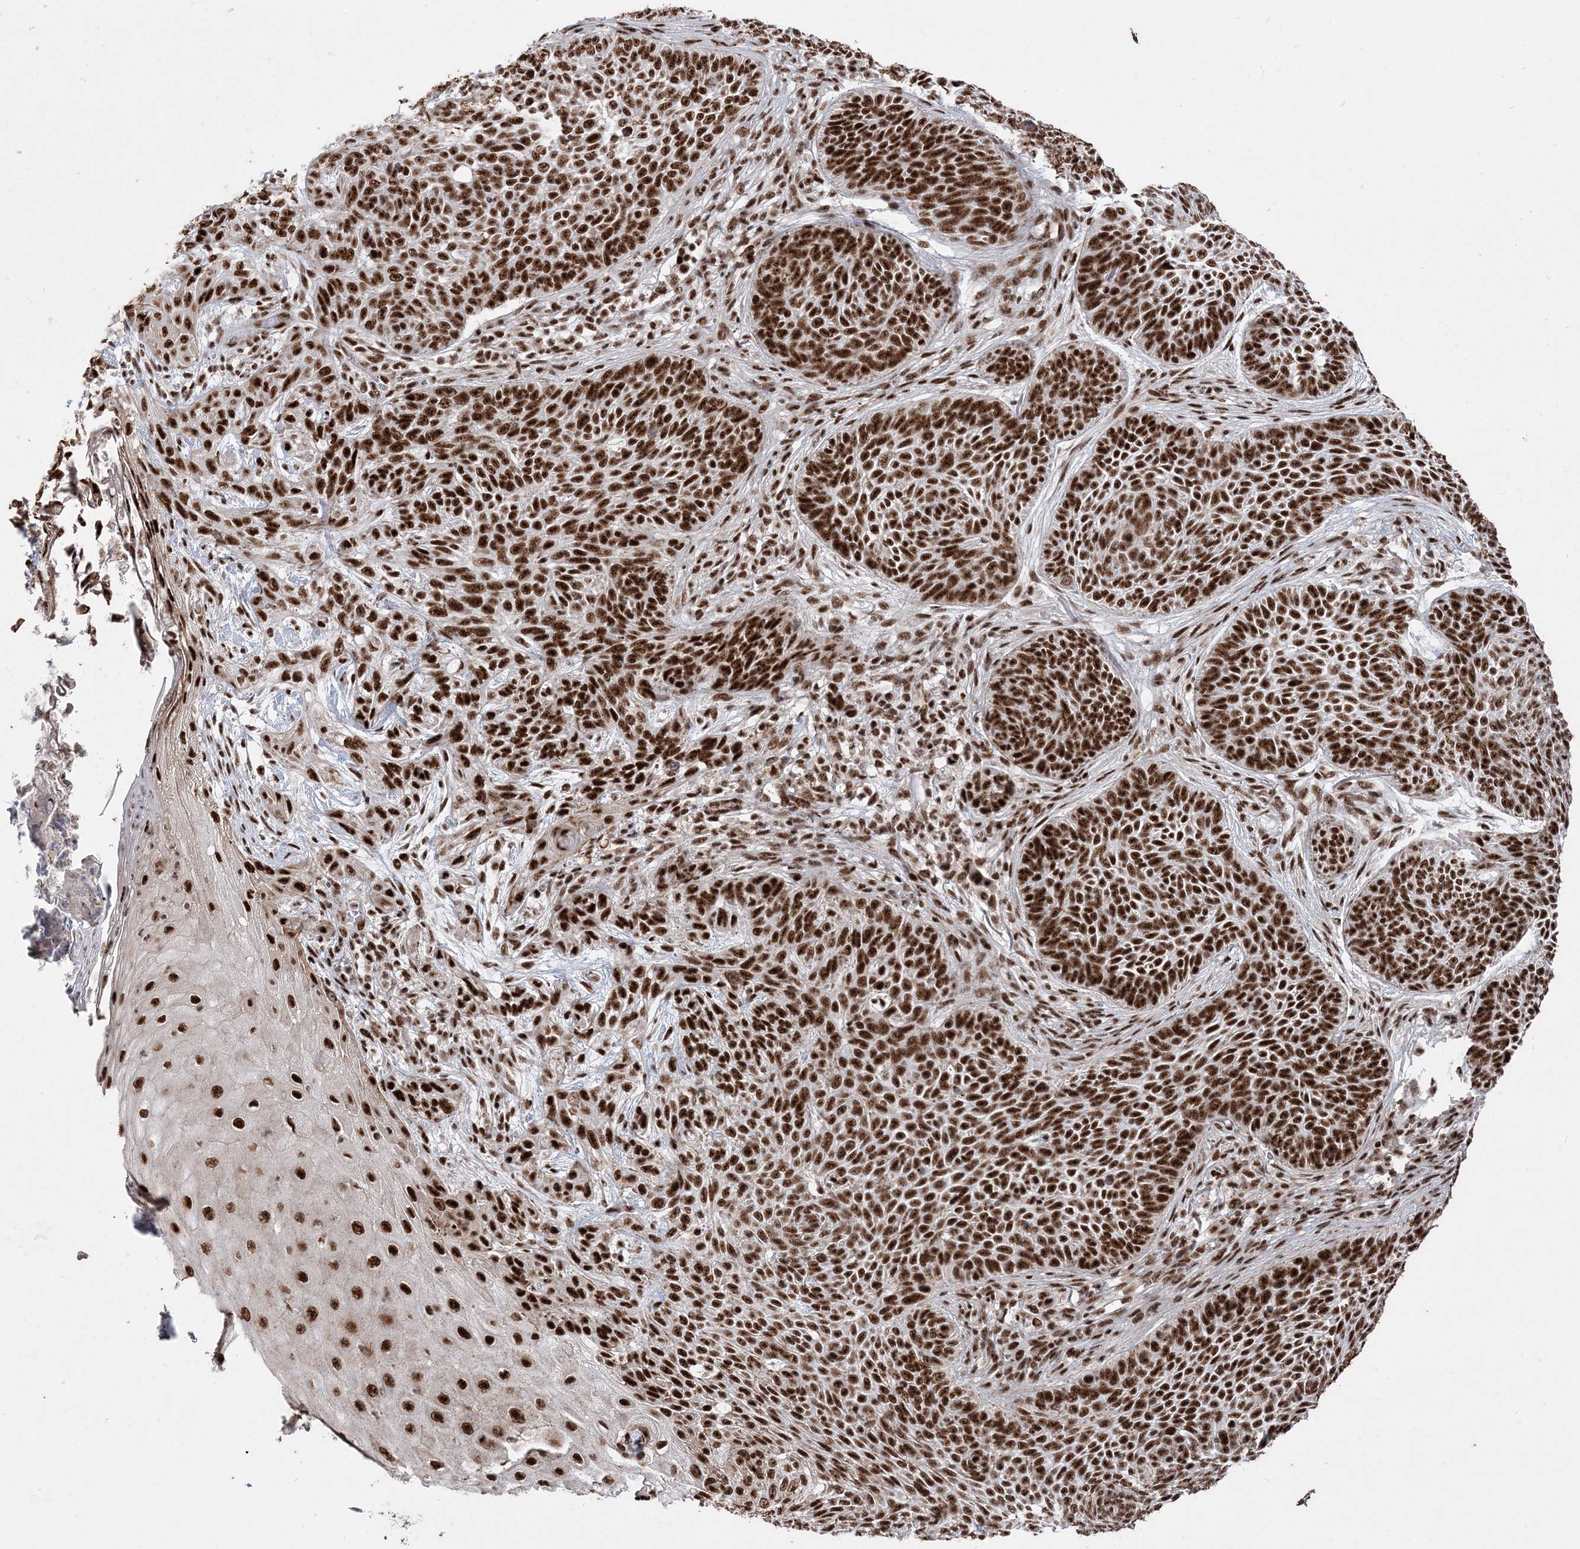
{"staining": {"intensity": "strong", "quantity": ">75%", "location": "nuclear"}, "tissue": "skin cancer", "cell_type": "Tumor cells", "image_type": "cancer", "snomed": [{"axis": "morphology", "description": "Basal cell carcinoma"}, {"axis": "topography", "description": "Skin"}], "caption": "A brown stain highlights strong nuclear staining of a protein in skin basal cell carcinoma tumor cells.", "gene": "RBM17", "patient": {"sex": "male", "age": 85}}